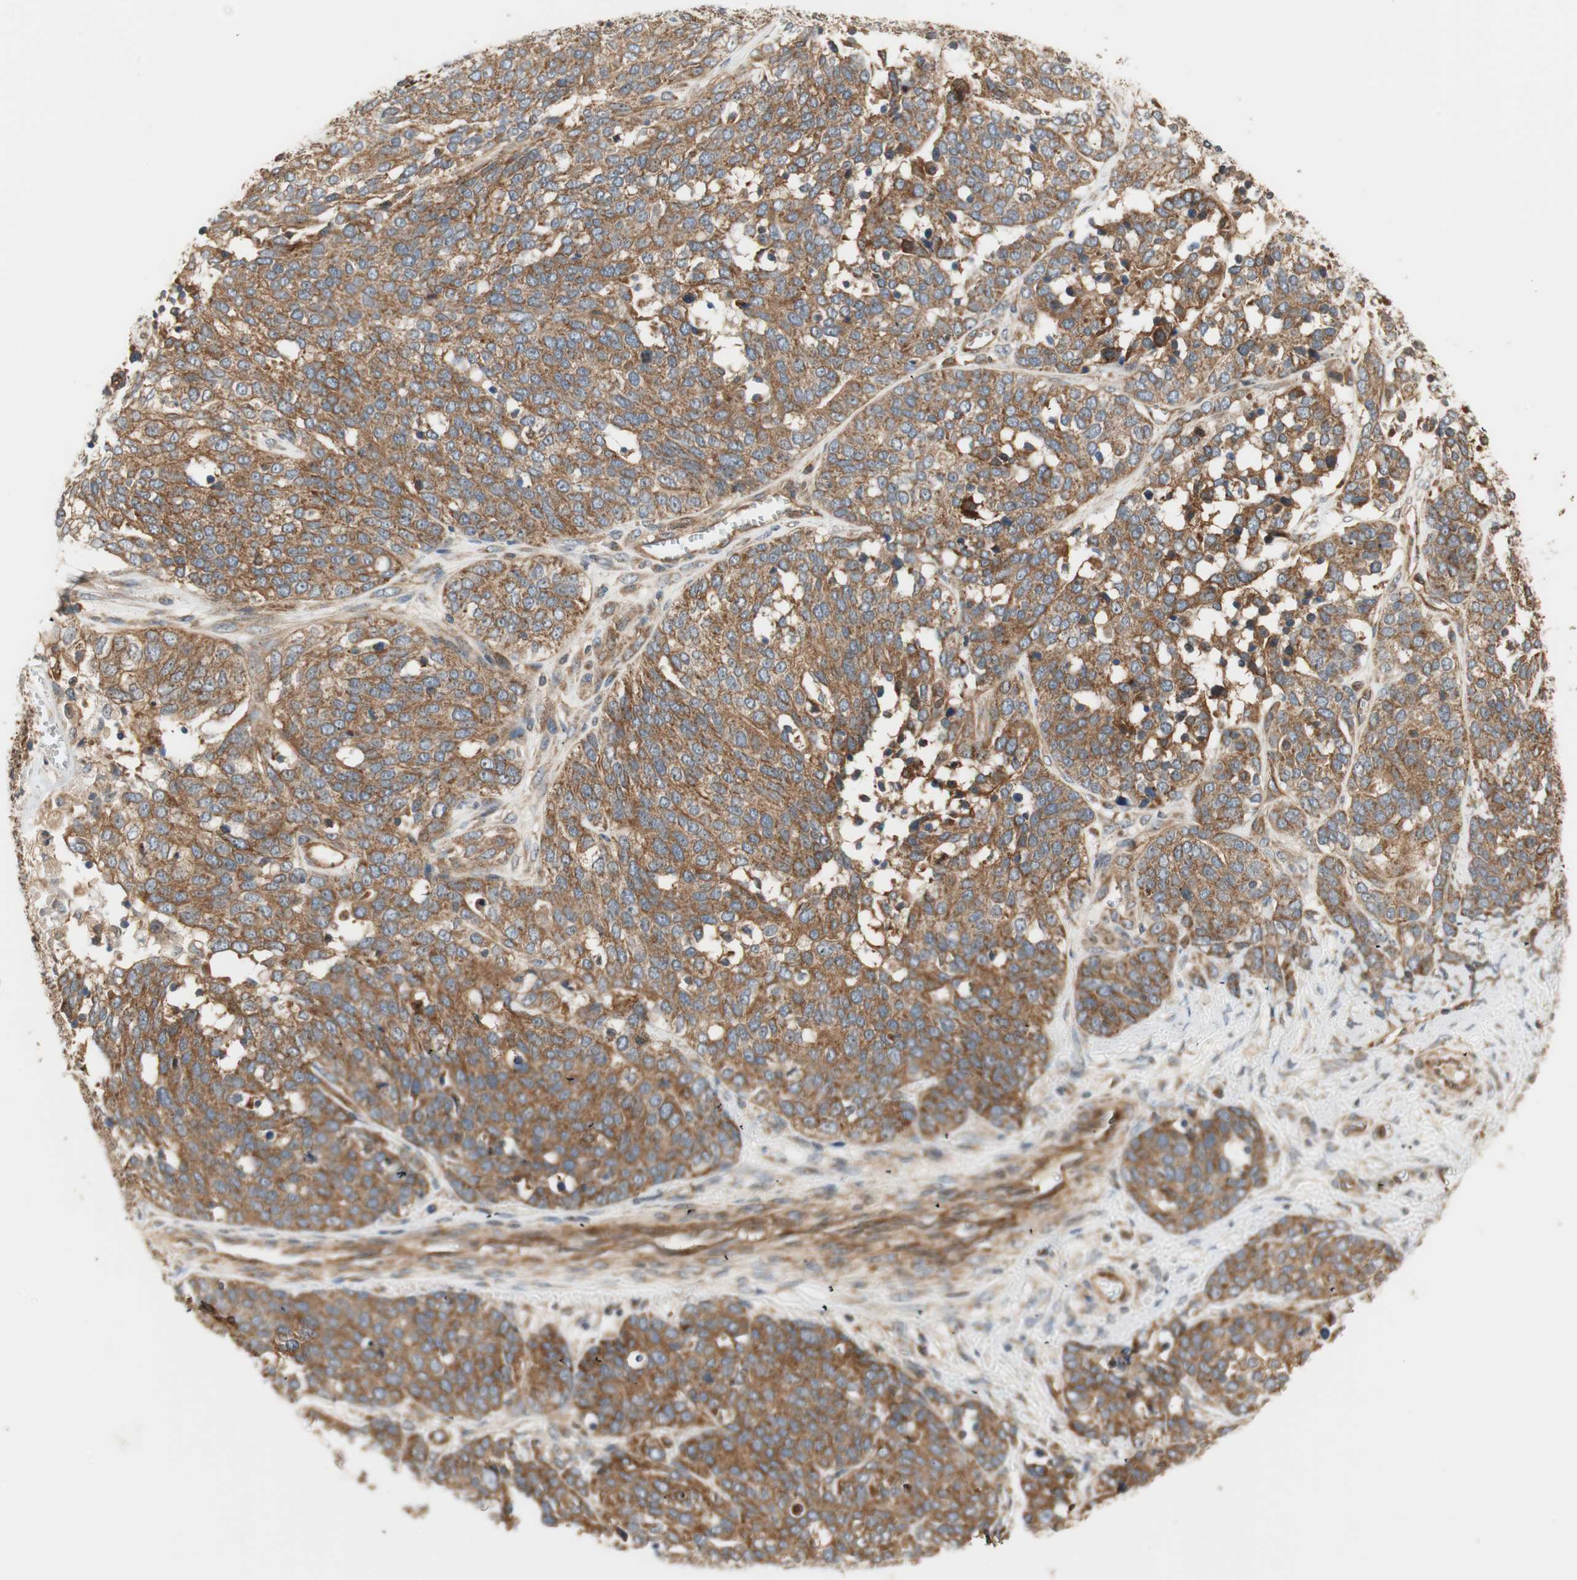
{"staining": {"intensity": "moderate", "quantity": ">75%", "location": "cytoplasmic/membranous"}, "tissue": "ovarian cancer", "cell_type": "Tumor cells", "image_type": "cancer", "snomed": [{"axis": "morphology", "description": "Cystadenocarcinoma, serous, NOS"}, {"axis": "topography", "description": "Ovary"}], "caption": "Ovarian serous cystadenocarcinoma stained with immunohistochemistry exhibits moderate cytoplasmic/membranous staining in about >75% of tumor cells.", "gene": "CTTNBP2NL", "patient": {"sex": "female", "age": 44}}